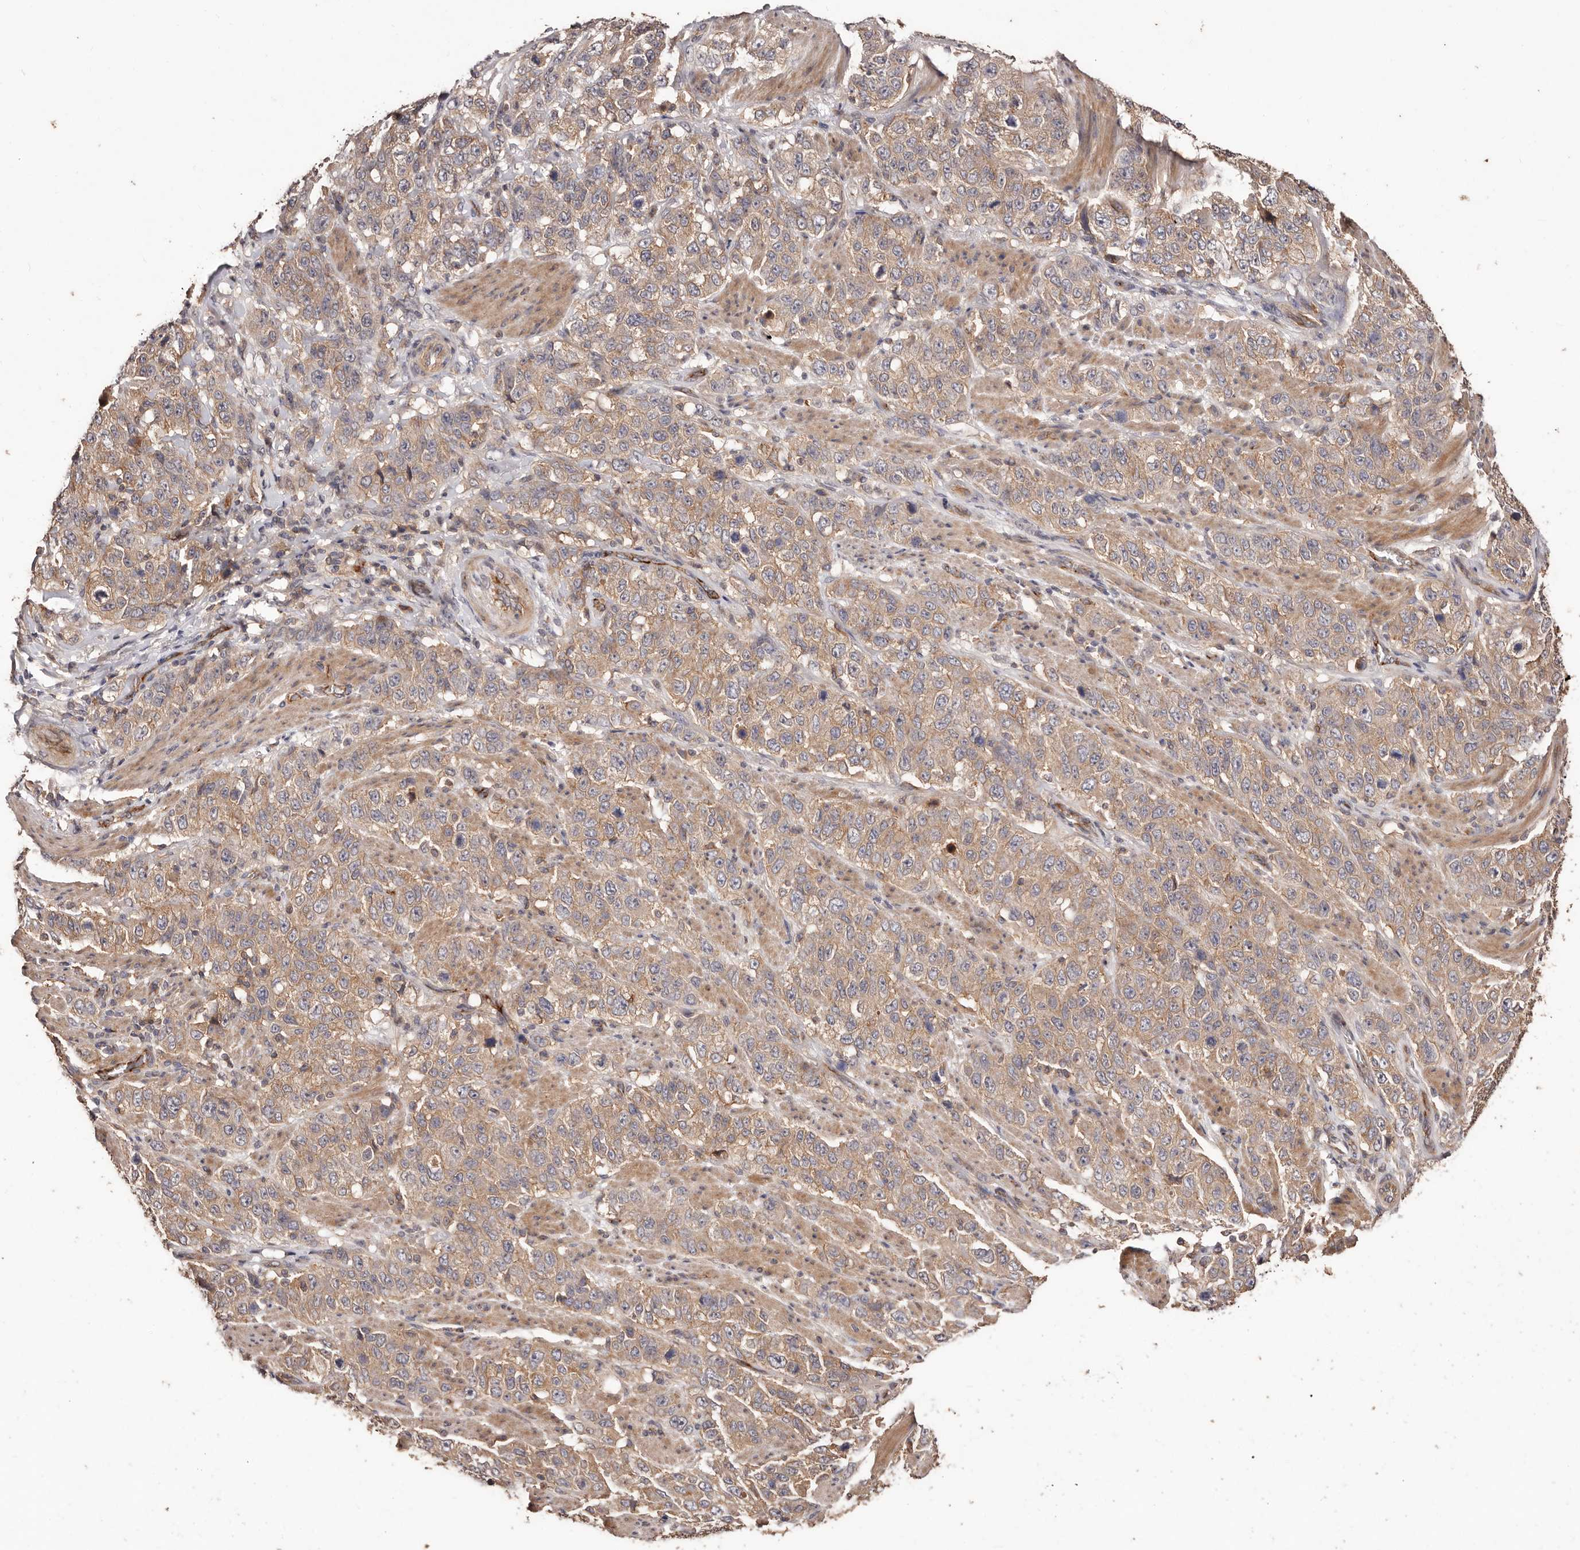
{"staining": {"intensity": "weak", "quantity": ">75%", "location": "cytoplasmic/membranous"}, "tissue": "stomach cancer", "cell_type": "Tumor cells", "image_type": "cancer", "snomed": [{"axis": "morphology", "description": "Adenocarcinoma, NOS"}, {"axis": "topography", "description": "Stomach"}], "caption": "About >75% of tumor cells in human stomach cancer (adenocarcinoma) demonstrate weak cytoplasmic/membranous protein positivity as visualized by brown immunohistochemical staining.", "gene": "CCL14", "patient": {"sex": "male", "age": 48}}